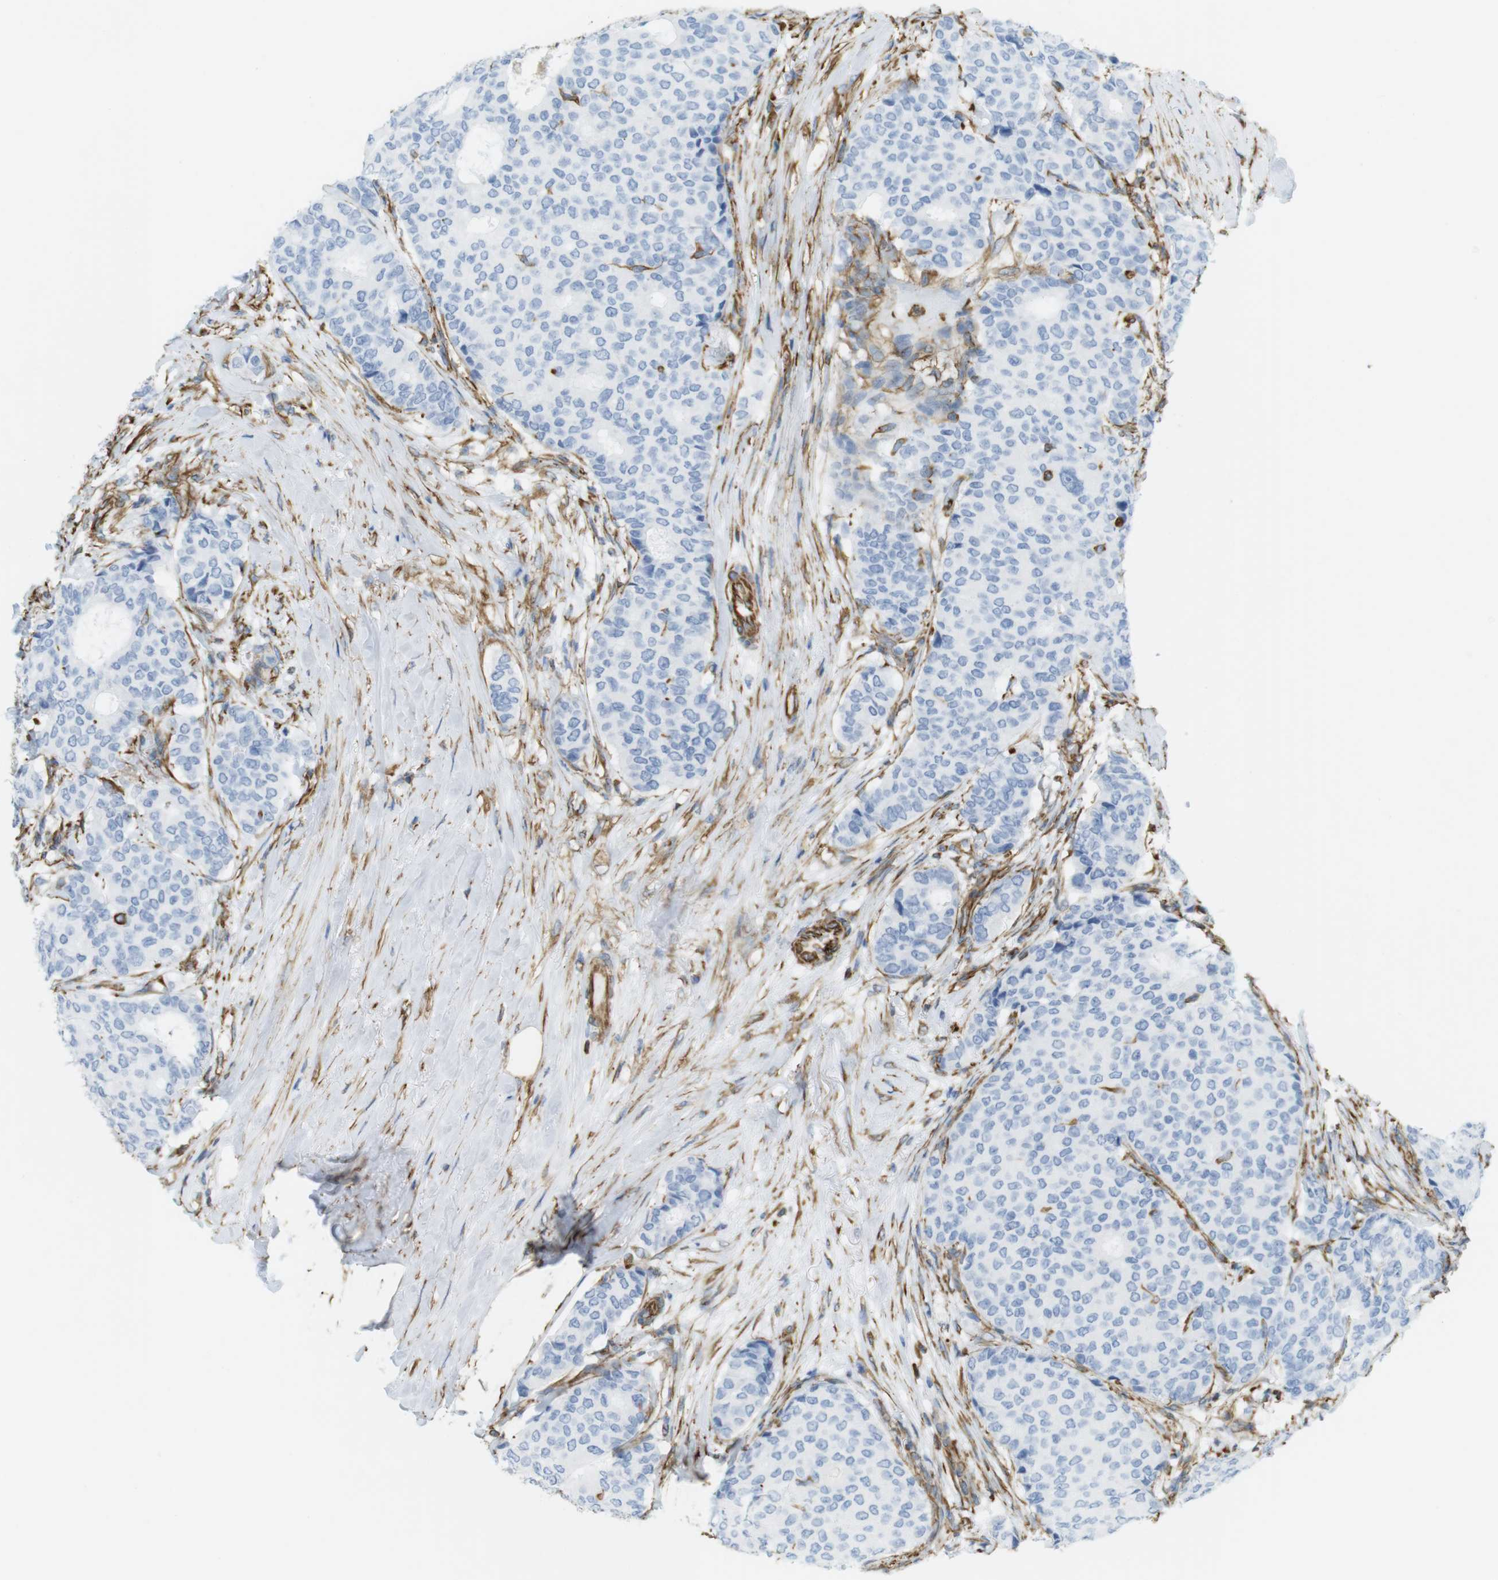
{"staining": {"intensity": "negative", "quantity": "none", "location": "none"}, "tissue": "breast cancer", "cell_type": "Tumor cells", "image_type": "cancer", "snomed": [{"axis": "morphology", "description": "Duct carcinoma"}, {"axis": "topography", "description": "Breast"}], "caption": "Tumor cells are negative for protein expression in human invasive ductal carcinoma (breast). Nuclei are stained in blue.", "gene": "MS4A10", "patient": {"sex": "female", "age": 75}}